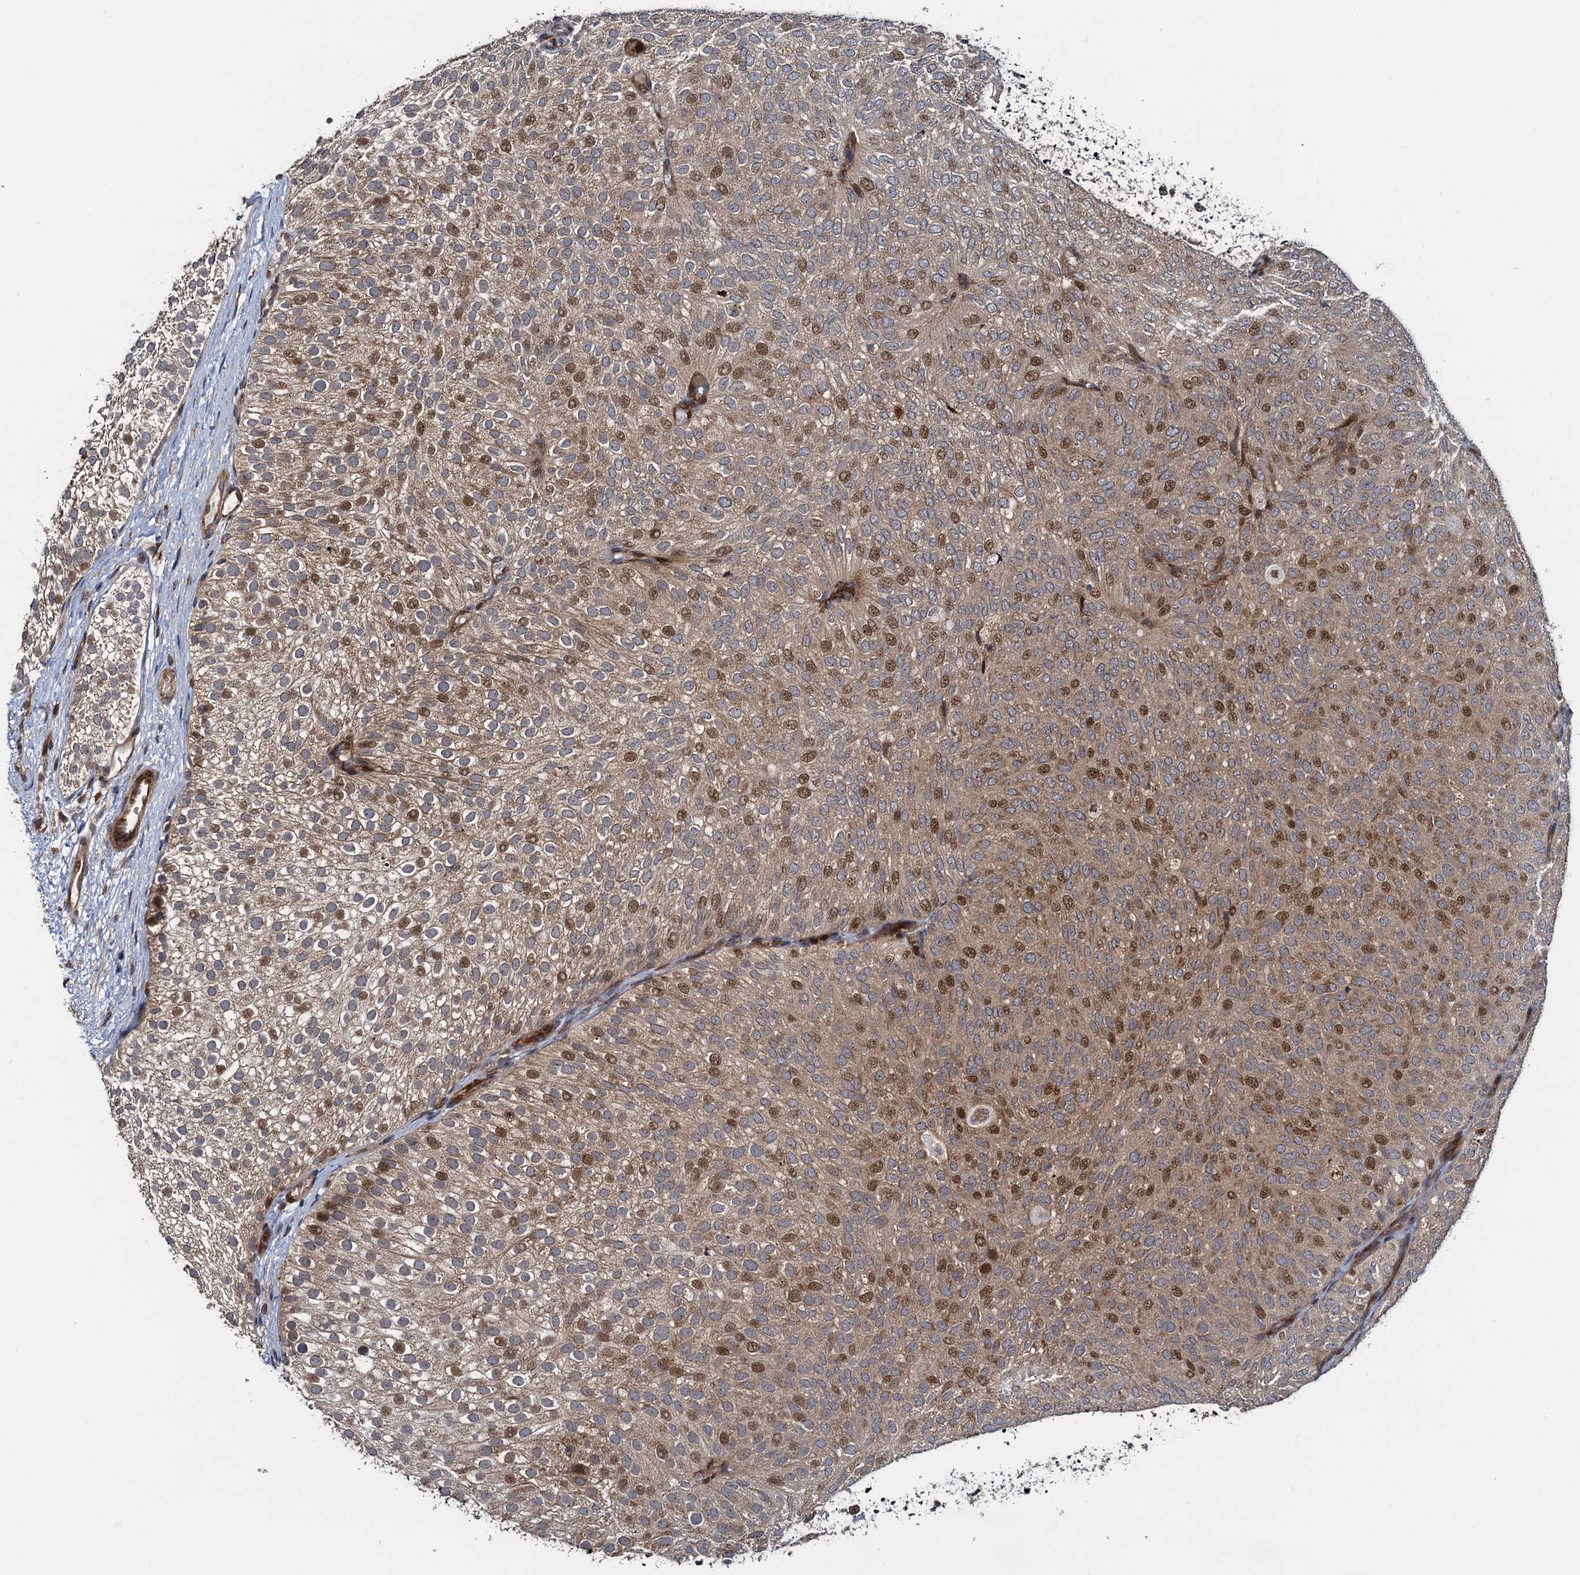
{"staining": {"intensity": "moderate", "quantity": ">75%", "location": "cytoplasmic/membranous,nuclear"}, "tissue": "urothelial cancer", "cell_type": "Tumor cells", "image_type": "cancer", "snomed": [{"axis": "morphology", "description": "Urothelial carcinoma, Low grade"}, {"axis": "topography", "description": "Urinary bladder"}], "caption": "High-power microscopy captured an immunohistochemistry micrograph of urothelial cancer, revealing moderate cytoplasmic/membranous and nuclear positivity in approximately >75% of tumor cells.", "gene": "ATOSA", "patient": {"sex": "male", "age": 78}}